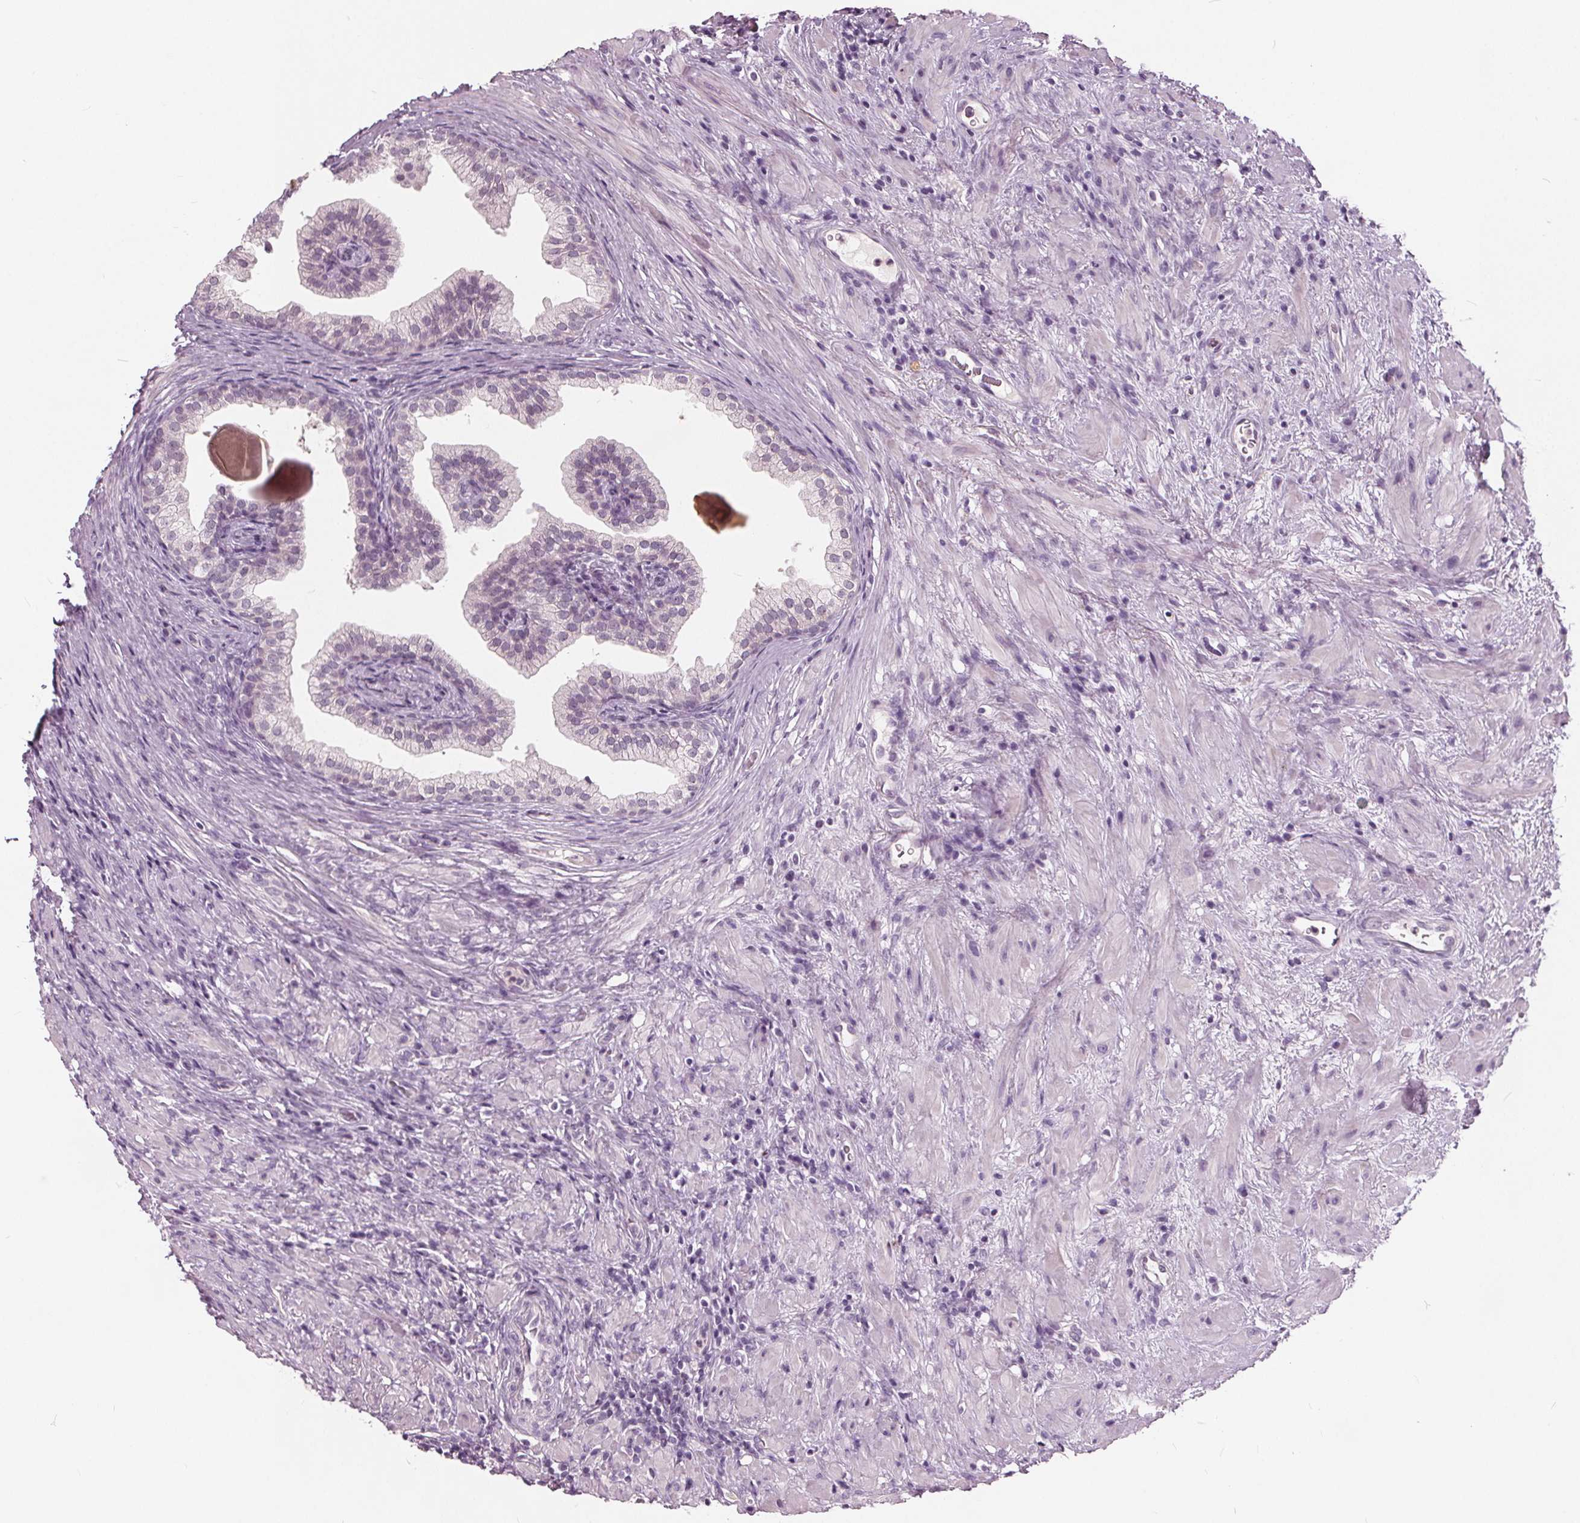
{"staining": {"intensity": "negative", "quantity": "none", "location": "none"}, "tissue": "prostate cancer", "cell_type": "Tumor cells", "image_type": "cancer", "snomed": [{"axis": "morphology", "description": "Adenocarcinoma, Low grade"}, {"axis": "topography", "description": "Prostate and seminal vesicle, NOS"}], "caption": "The image displays no staining of tumor cells in prostate cancer. Nuclei are stained in blue.", "gene": "TKFC", "patient": {"sex": "male", "age": 71}}